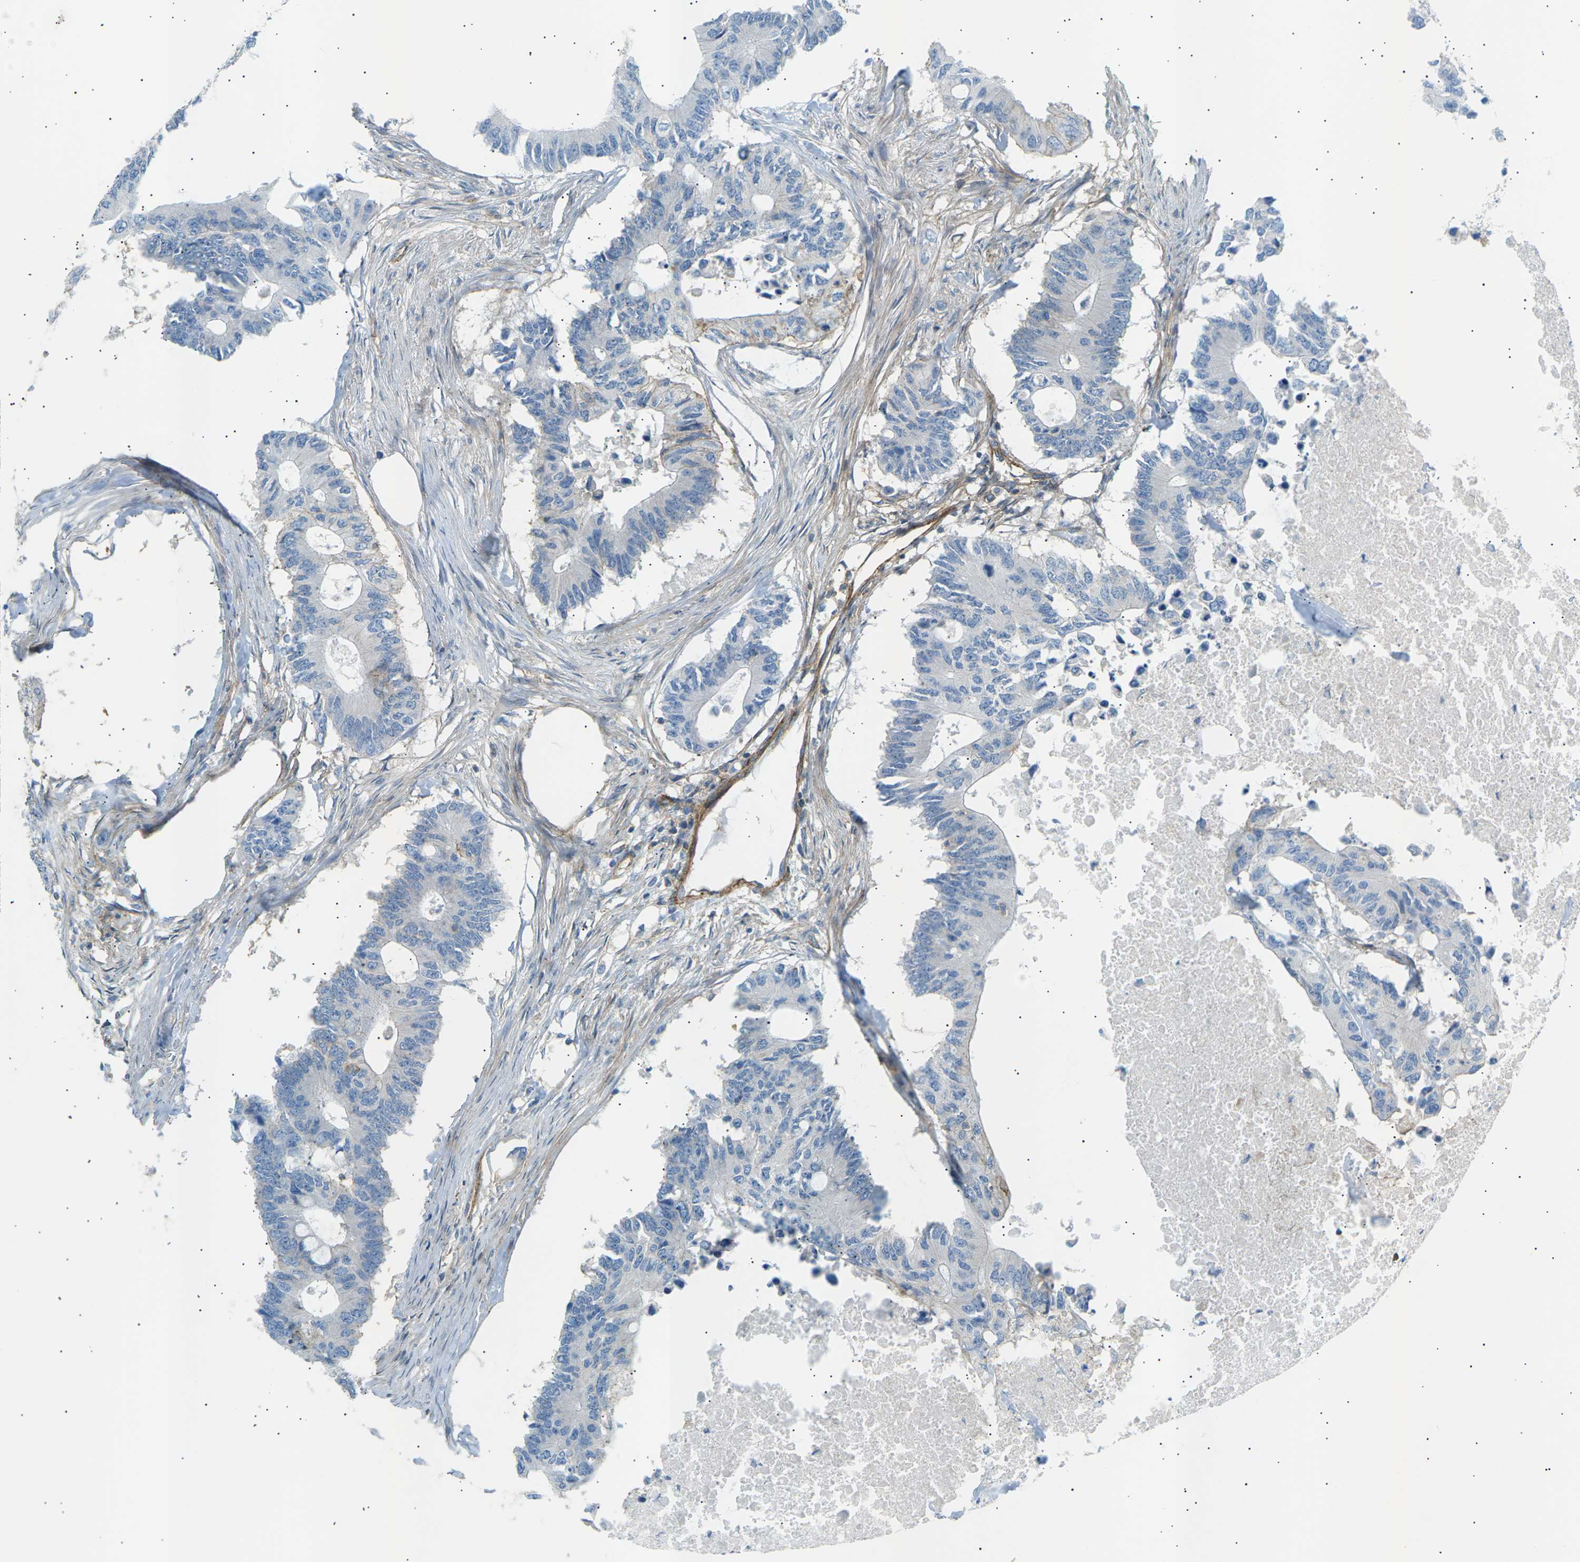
{"staining": {"intensity": "negative", "quantity": "none", "location": "none"}, "tissue": "colorectal cancer", "cell_type": "Tumor cells", "image_type": "cancer", "snomed": [{"axis": "morphology", "description": "Adenocarcinoma, NOS"}, {"axis": "topography", "description": "Colon"}], "caption": "High power microscopy histopathology image of an IHC image of adenocarcinoma (colorectal), revealing no significant staining in tumor cells.", "gene": "ATP2B4", "patient": {"sex": "male", "age": 71}}